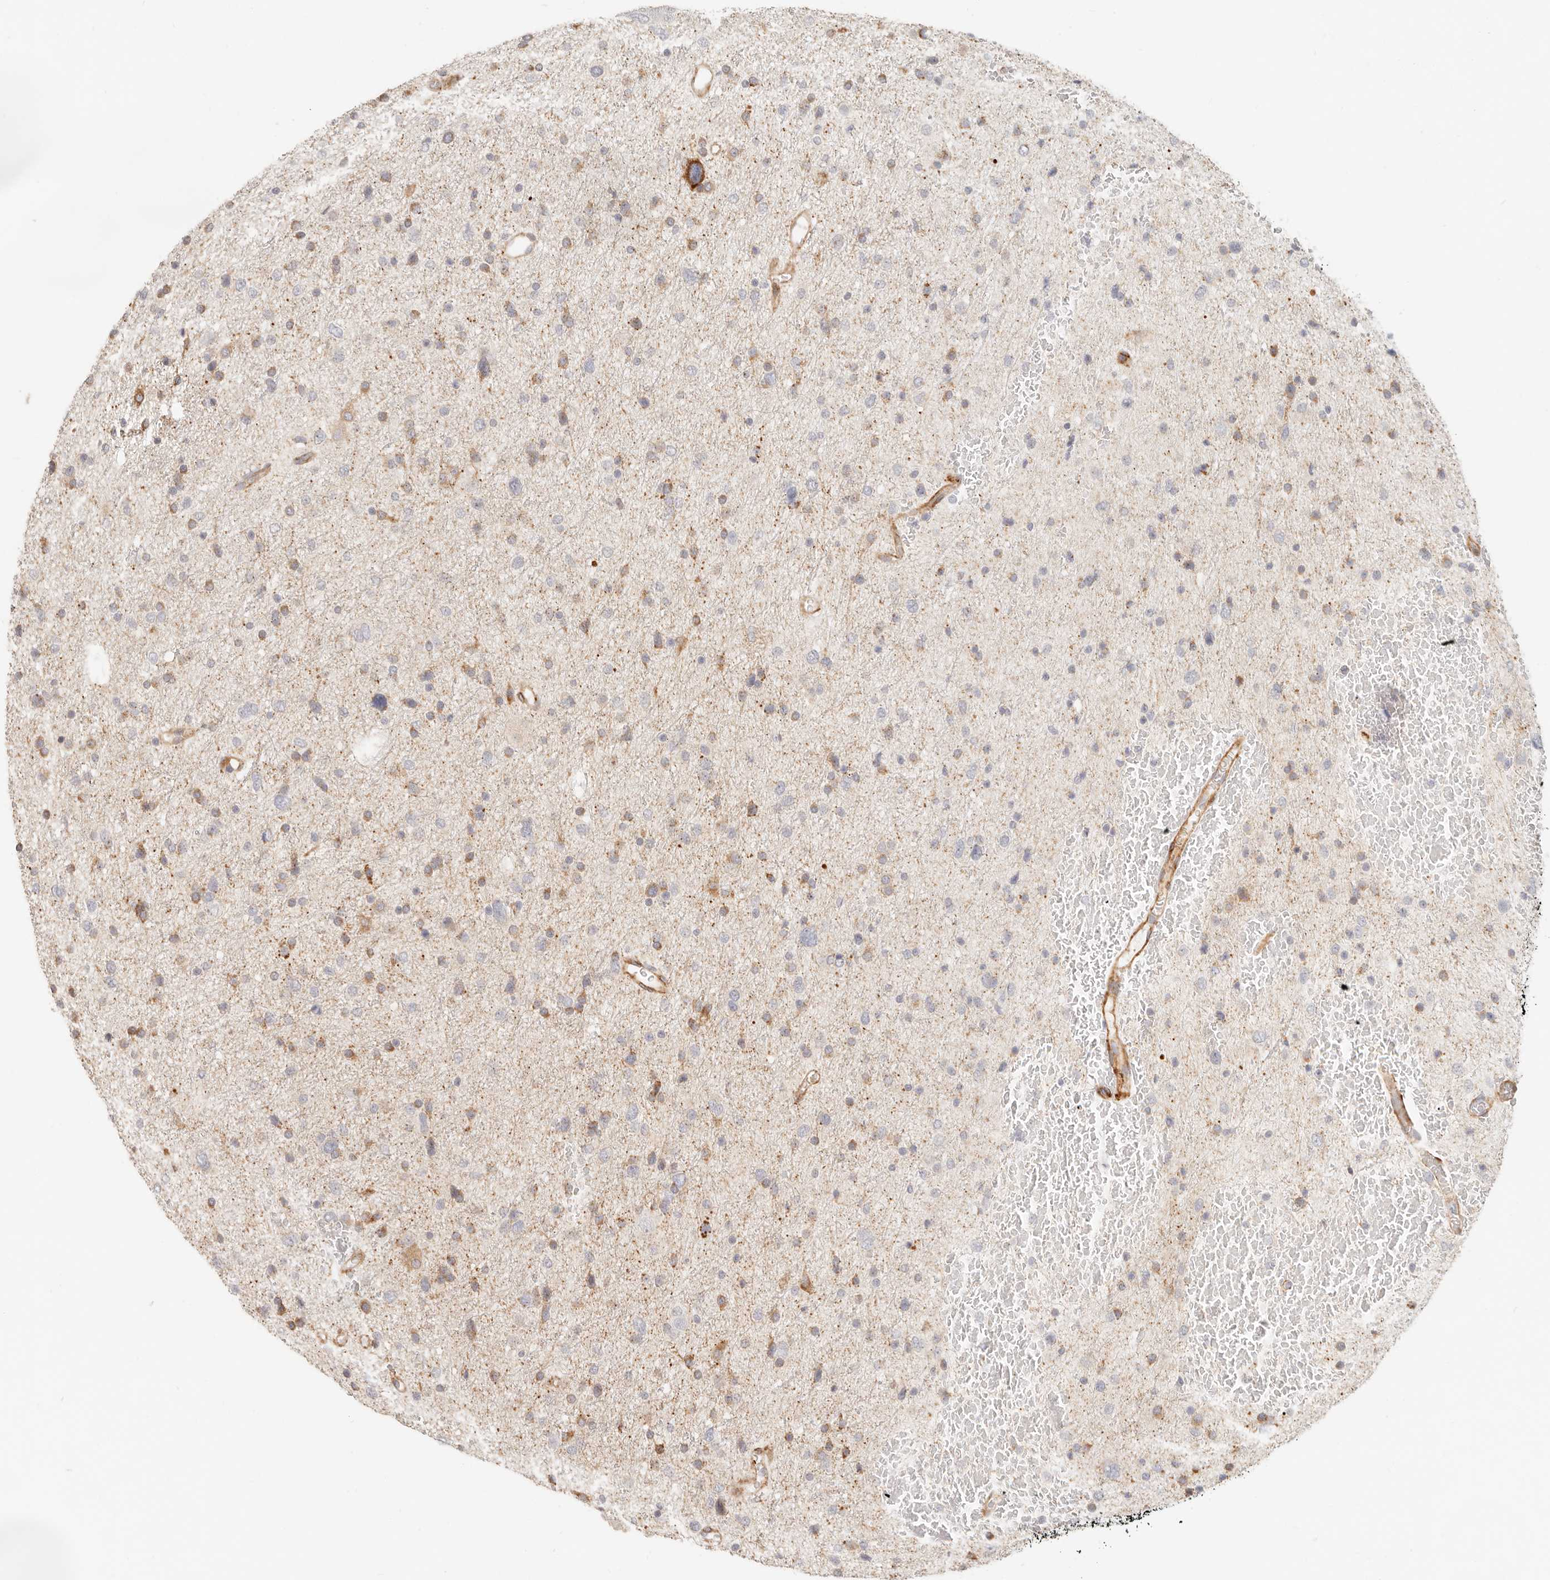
{"staining": {"intensity": "moderate", "quantity": "<25%", "location": "cytoplasmic/membranous"}, "tissue": "glioma", "cell_type": "Tumor cells", "image_type": "cancer", "snomed": [{"axis": "morphology", "description": "Glioma, malignant, Low grade"}, {"axis": "topography", "description": "Brain"}], "caption": "Human malignant low-grade glioma stained for a protein (brown) exhibits moderate cytoplasmic/membranous positive staining in about <25% of tumor cells.", "gene": "SASS6", "patient": {"sex": "female", "age": 37}}